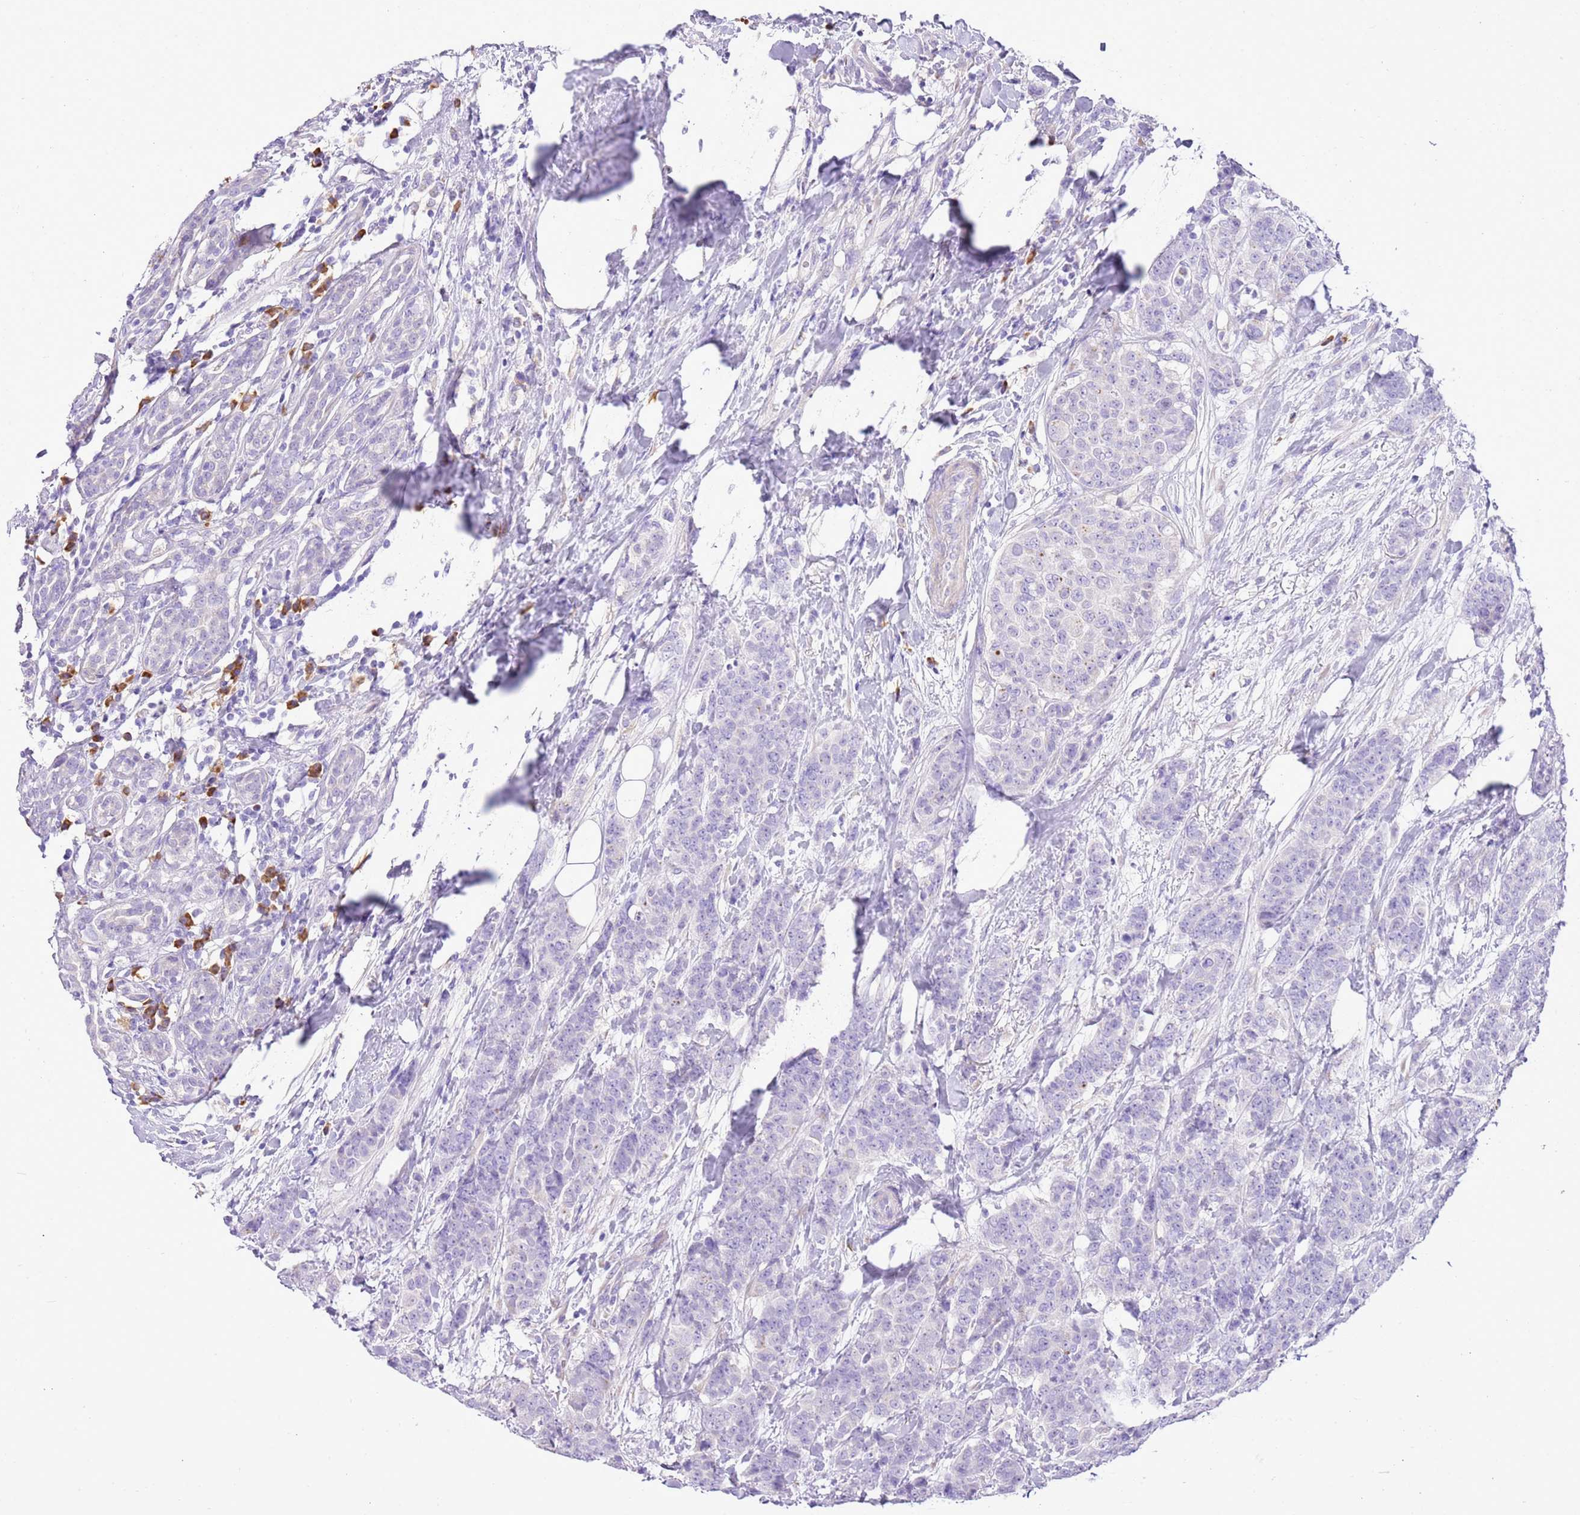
{"staining": {"intensity": "negative", "quantity": "none", "location": "none"}, "tissue": "breast cancer", "cell_type": "Tumor cells", "image_type": "cancer", "snomed": [{"axis": "morphology", "description": "Duct carcinoma"}, {"axis": "topography", "description": "Breast"}], "caption": "Photomicrograph shows no protein staining in tumor cells of breast infiltrating ductal carcinoma tissue. (Immunohistochemistry (ihc), brightfield microscopy, high magnification).", "gene": "AAR2", "patient": {"sex": "female", "age": 40}}